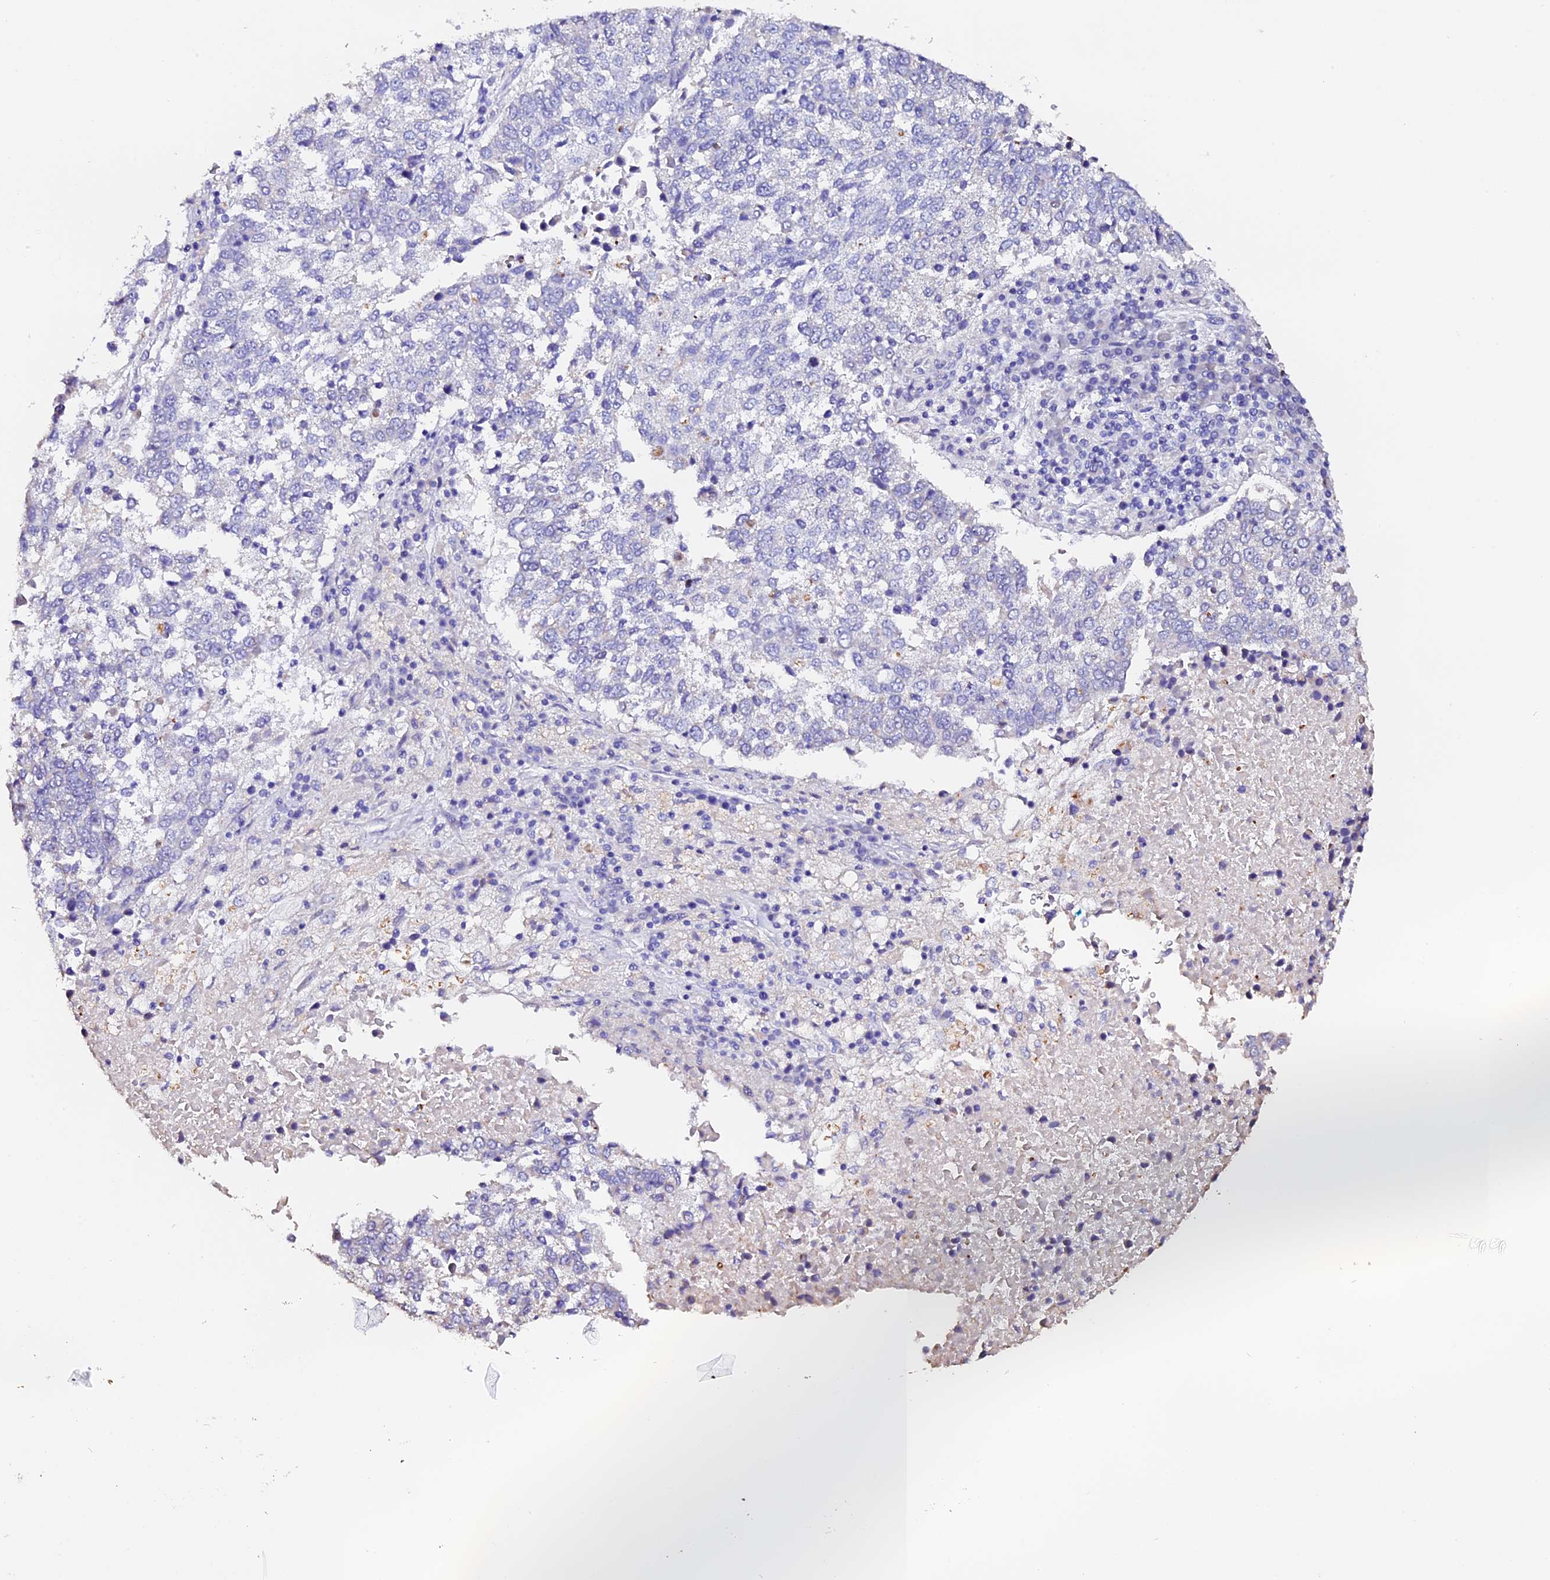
{"staining": {"intensity": "negative", "quantity": "none", "location": "none"}, "tissue": "lung cancer", "cell_type": "Tumor cells", "image_type": "cancer", "snomed": [{"axis": "morphology", "description": "Squamous cell carcinoma, NOS"}, {"axis": "topography", "description": "Lung"}], "caption": "A micrograph of human lung cancer (squamous cell carcinoma) is negative for staining in tumor cells. The staining was performed using DAB (3,3'-diaminobenzidine) to visualize the protein expression in brown, while the nuclei were stained in blue with hematoxylin (Magnification: 20x).", "gene": "FBXW9", "patient": {"sex": "male", "age": 73}}